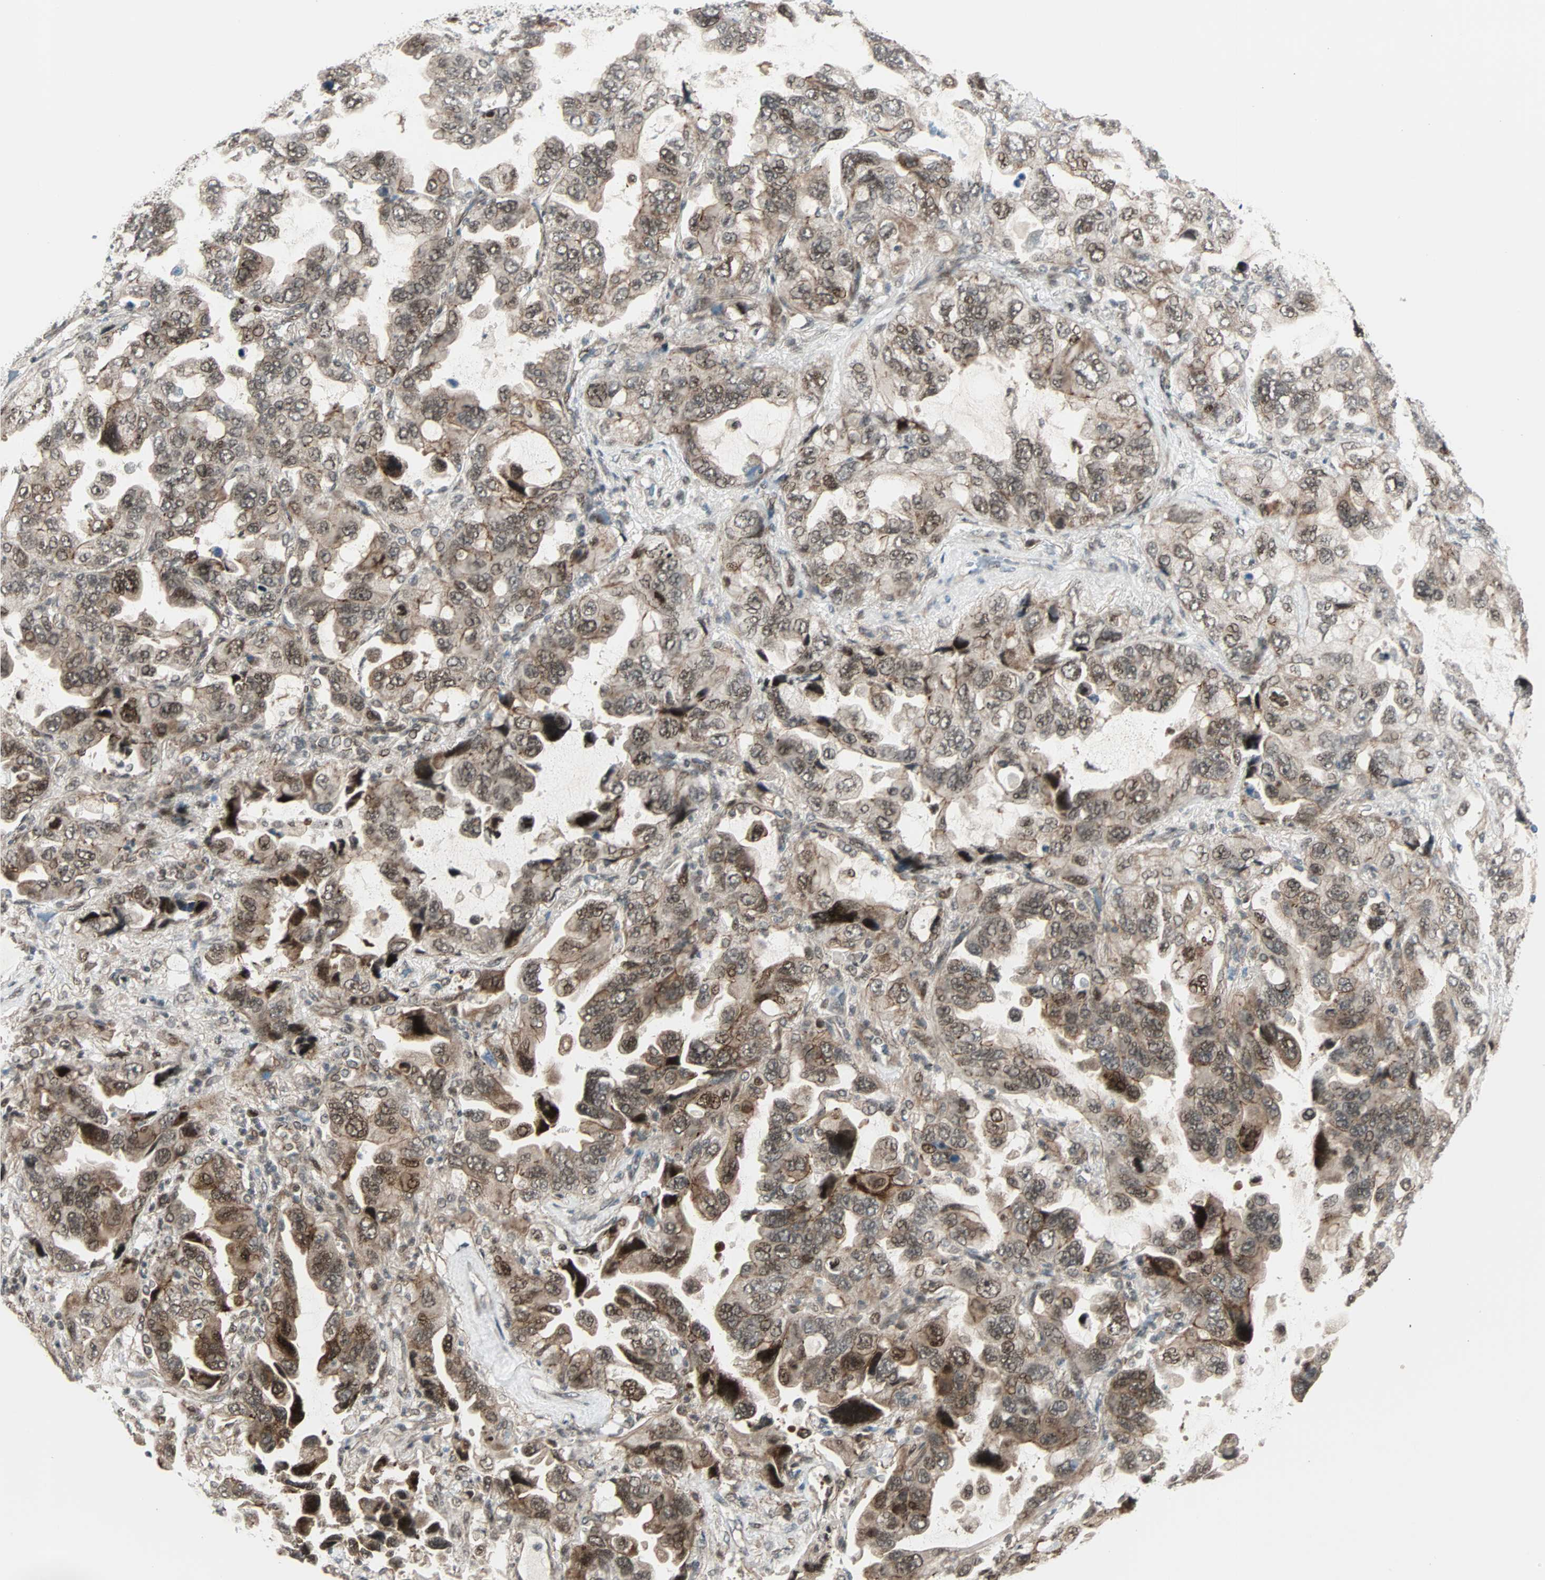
{"staining": {"intensity": "moderate", "quantity": ">75%", "location": "cytoplasmic/membranous,nuclear"}, "tissue": "lung cancer", "cell_type": "Tumor cells", "image_type": "cancer", "snomed": [{"axis": "morphology", "description": "Squamous cell carcinoma, NOS"}, {"axis": "topography", "description": "Lung"}], "caption": "The photomicrograph demonstrates a brown stain indicating the presence of a protein in the cytoplasmic/membranous and nuclear of tumor cells in lung cancer (squamous cell carcinoma).", "gene": "CBX4", "patient": {"sex": "female", "age": 73}}